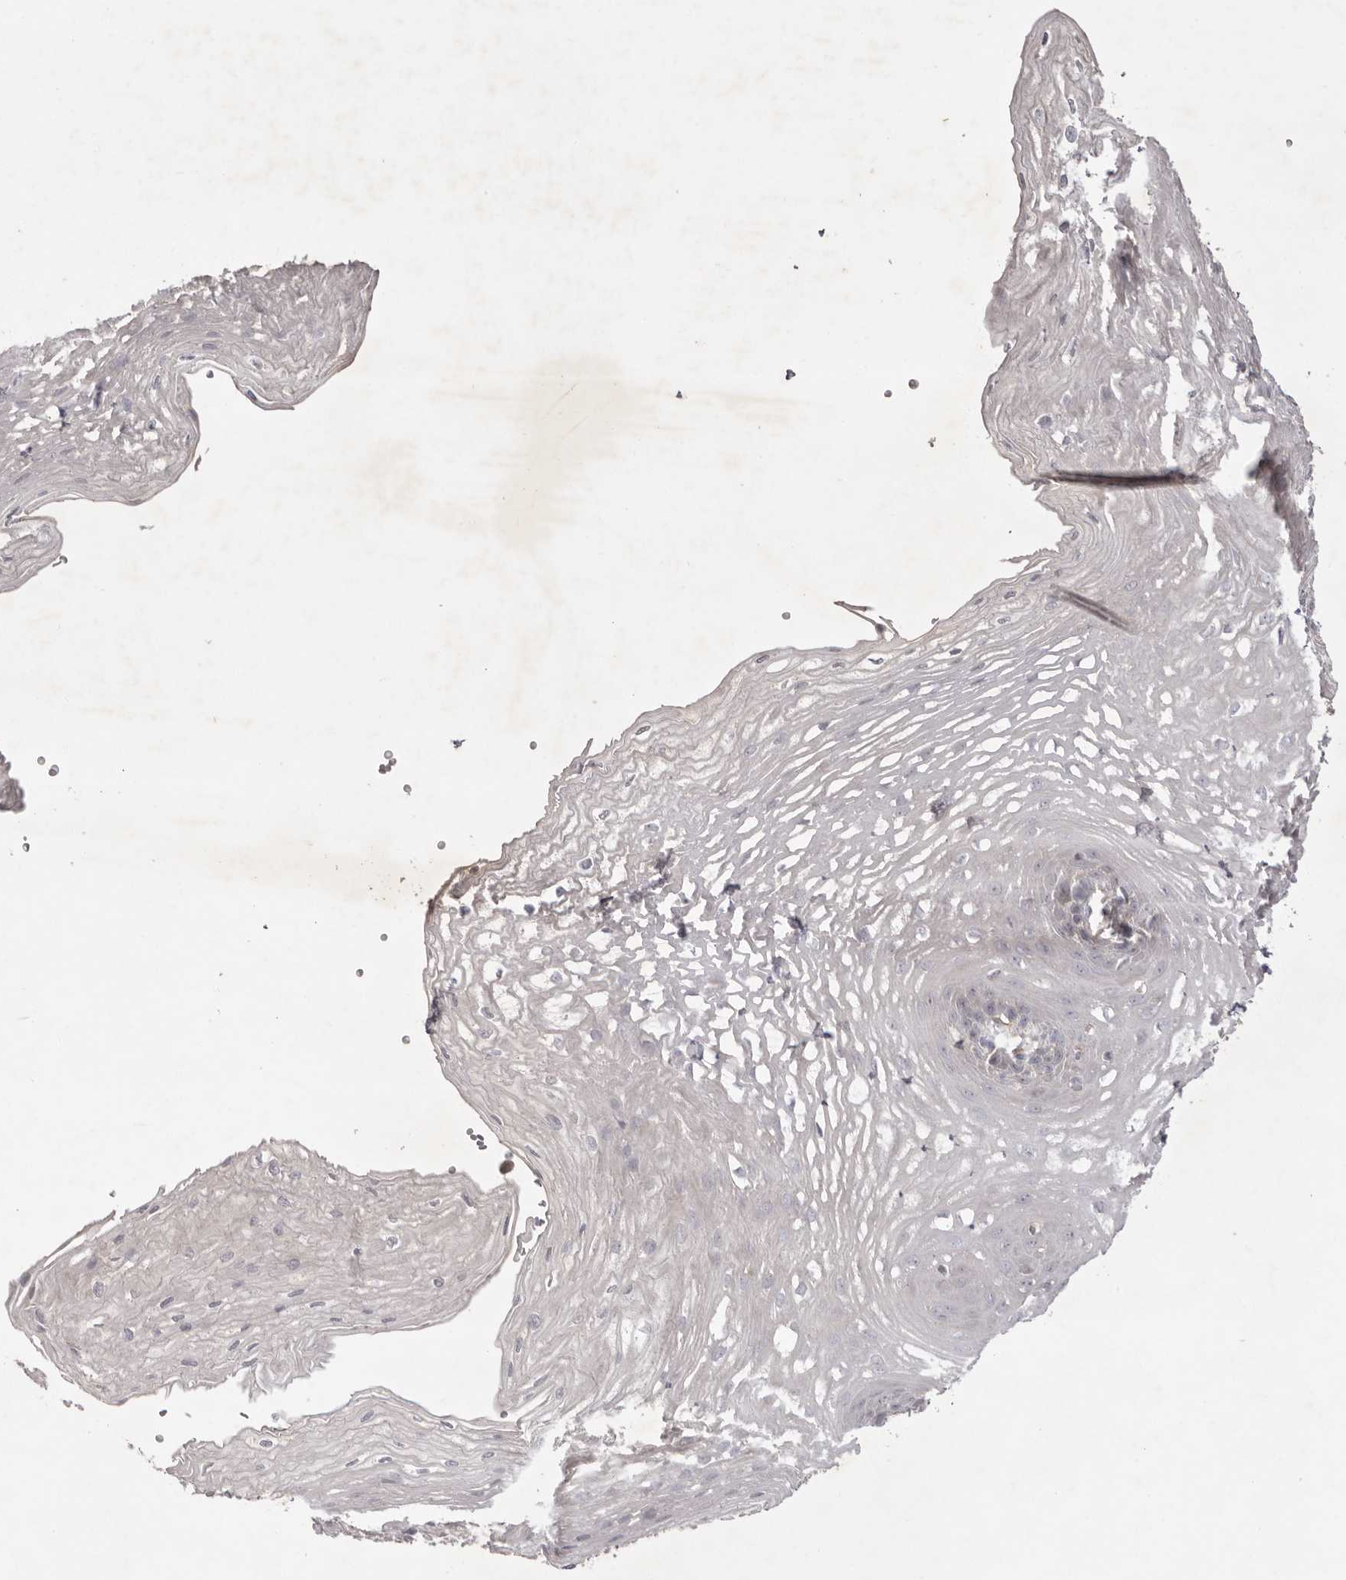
{"staining": {"intensity": "negative", "quantity": "none", "location": "none"}, "tissue": "esophagus", "cell_type": "Squamous epithelial cells", "image_type": "normal", "snomed": [{"axis": "morphology", "description": "Normal tissue, NOS"}, {"axis": "topography", "description": "Esophagus"}], "caption": "Immunohistochemistry of unremarkable esophagus exhibits no expression in squamous epithelial cells.", "gene": "GPR84", "patient": {"sex": "female", "age": 66}}